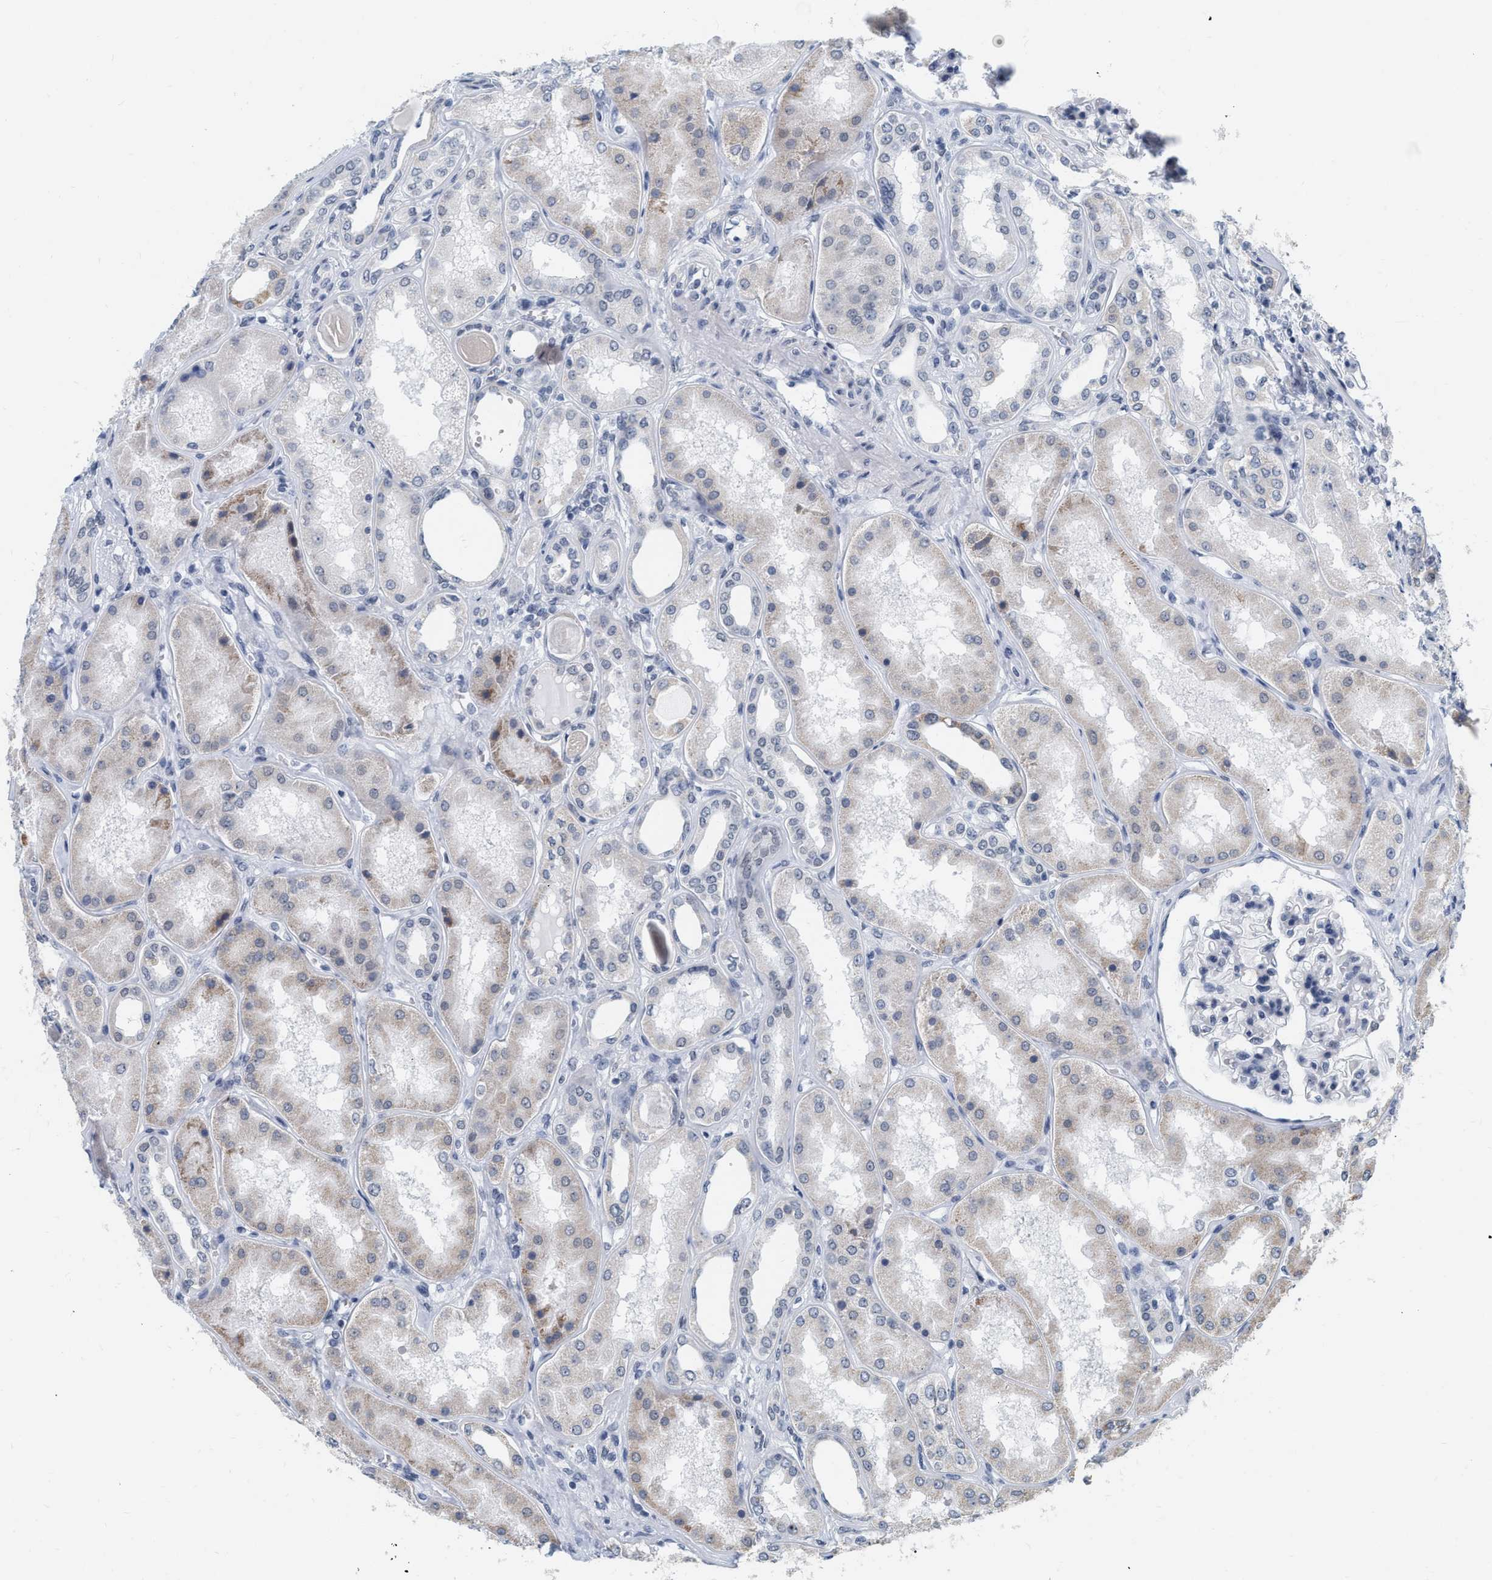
{"staining": {"intensity": "negative", "quantity": "none", "location": "none"}, "tissue": "kidney", "cell_type": "Cells in glomeruli", "image_type": "normal", "snomed": [{"axis": "morphology", "description": "Normal tissue, NOS"}, {"axis": "topography", "description": "Kidney"}], "caption": "This is an immunohistochemistry image of benign human kidney. There is no staining in cells in glomeruli.", "gene": "XIRP1", "patient": {"sex": "female", "age": 56}}